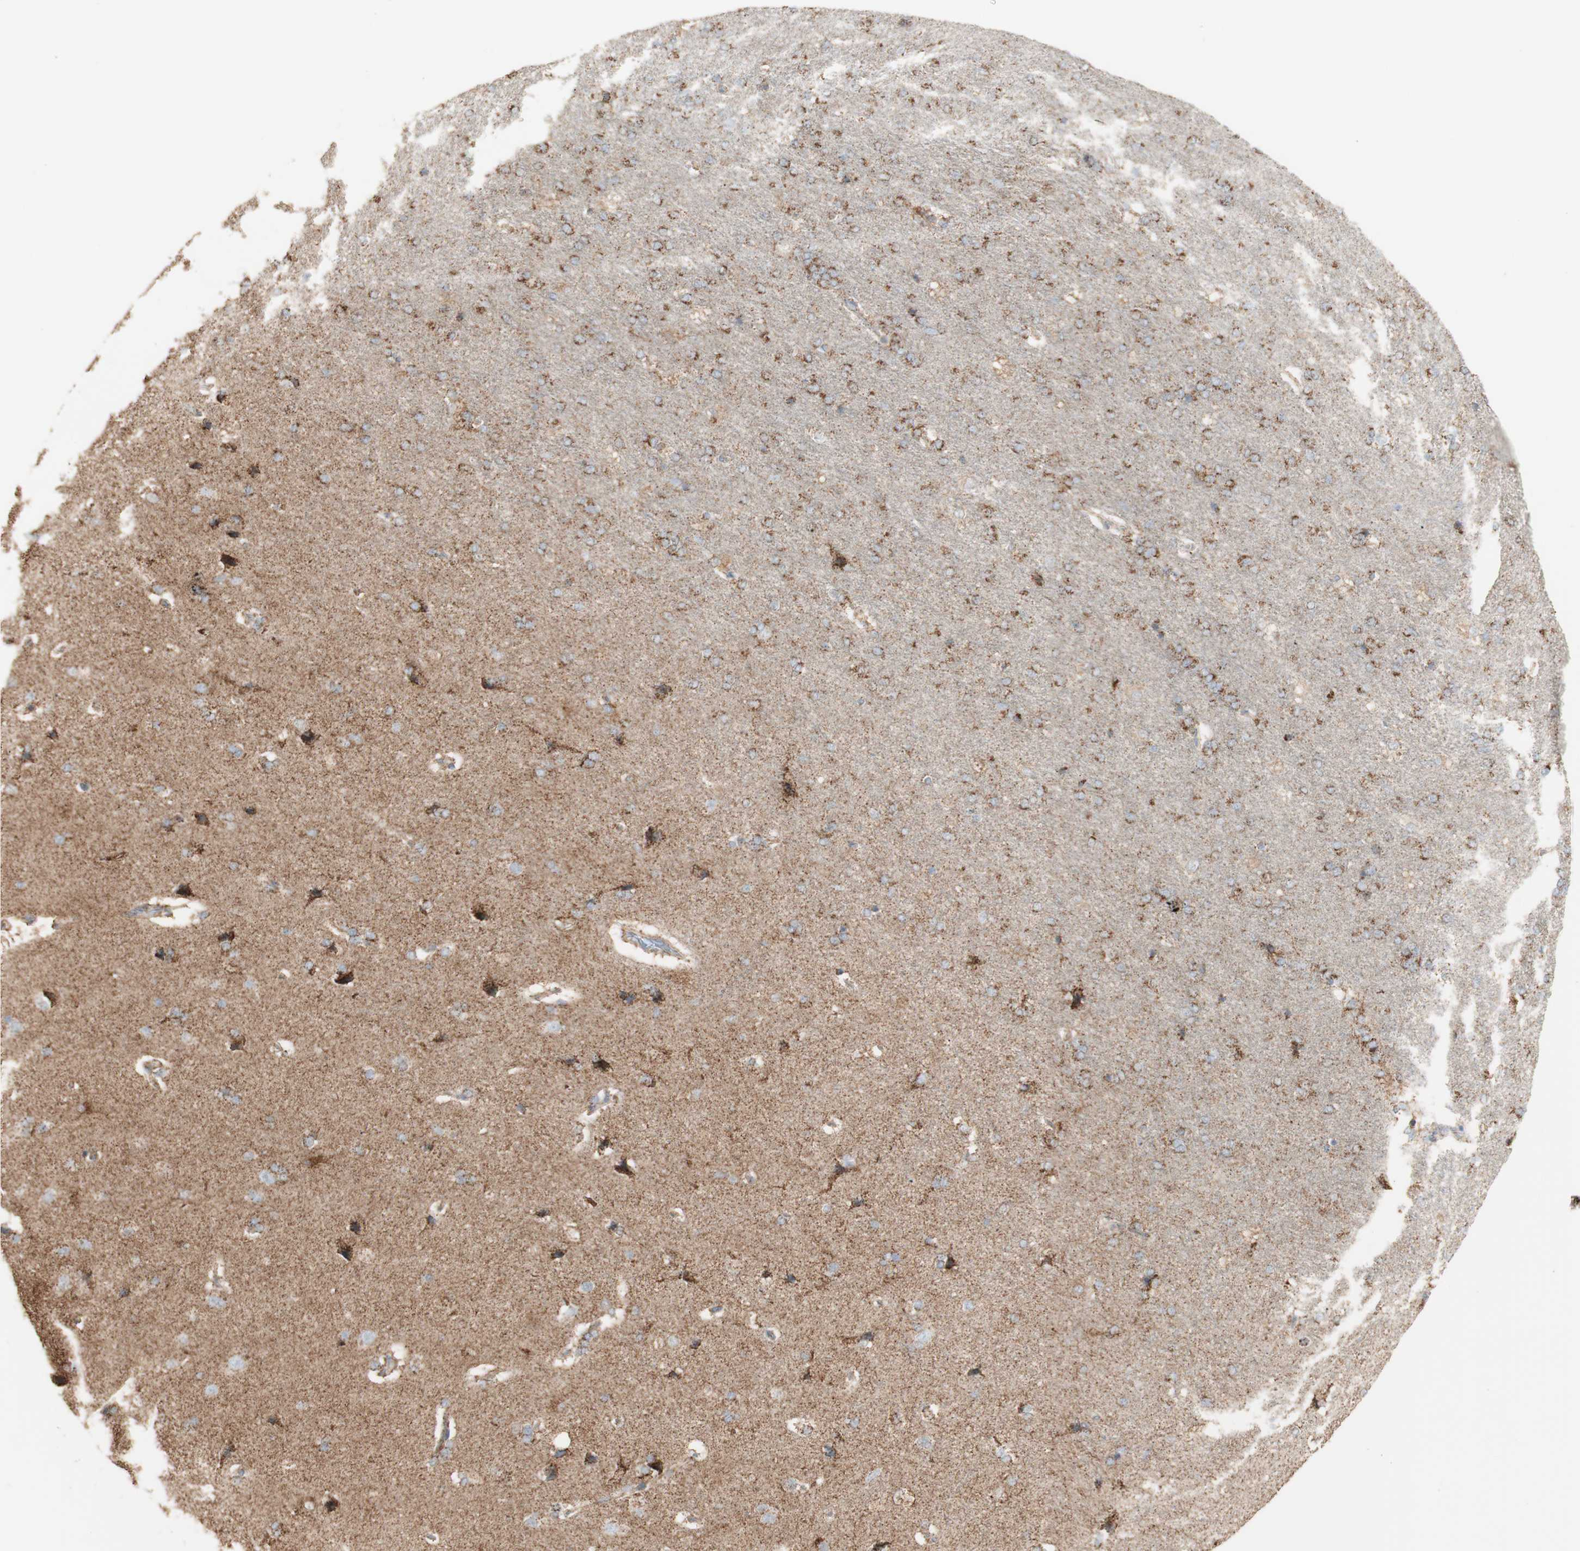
{"staining": {"intensity": "negative", "quantity": "none", "location": "none"}, "tissue": "cerebral cortex", "cell_type": "Endothelial cells", "image_type": "normal", "snomed": [{"axis": "morphology", "description": "Normal tissue, NOS"}, {"axis": "topography", "description": "Cerebral cortex"}], "caption": "A micrograph of cerebral cortex stained for a protein shows no brown staining in endothelial cells. (DAB (3,3'-diaminobenzidine) immunohistochemistry visualized using brightfield microscopy, high magnification).", "gene": "LETM1", "patient": {"sex": "male", "age": 62}}